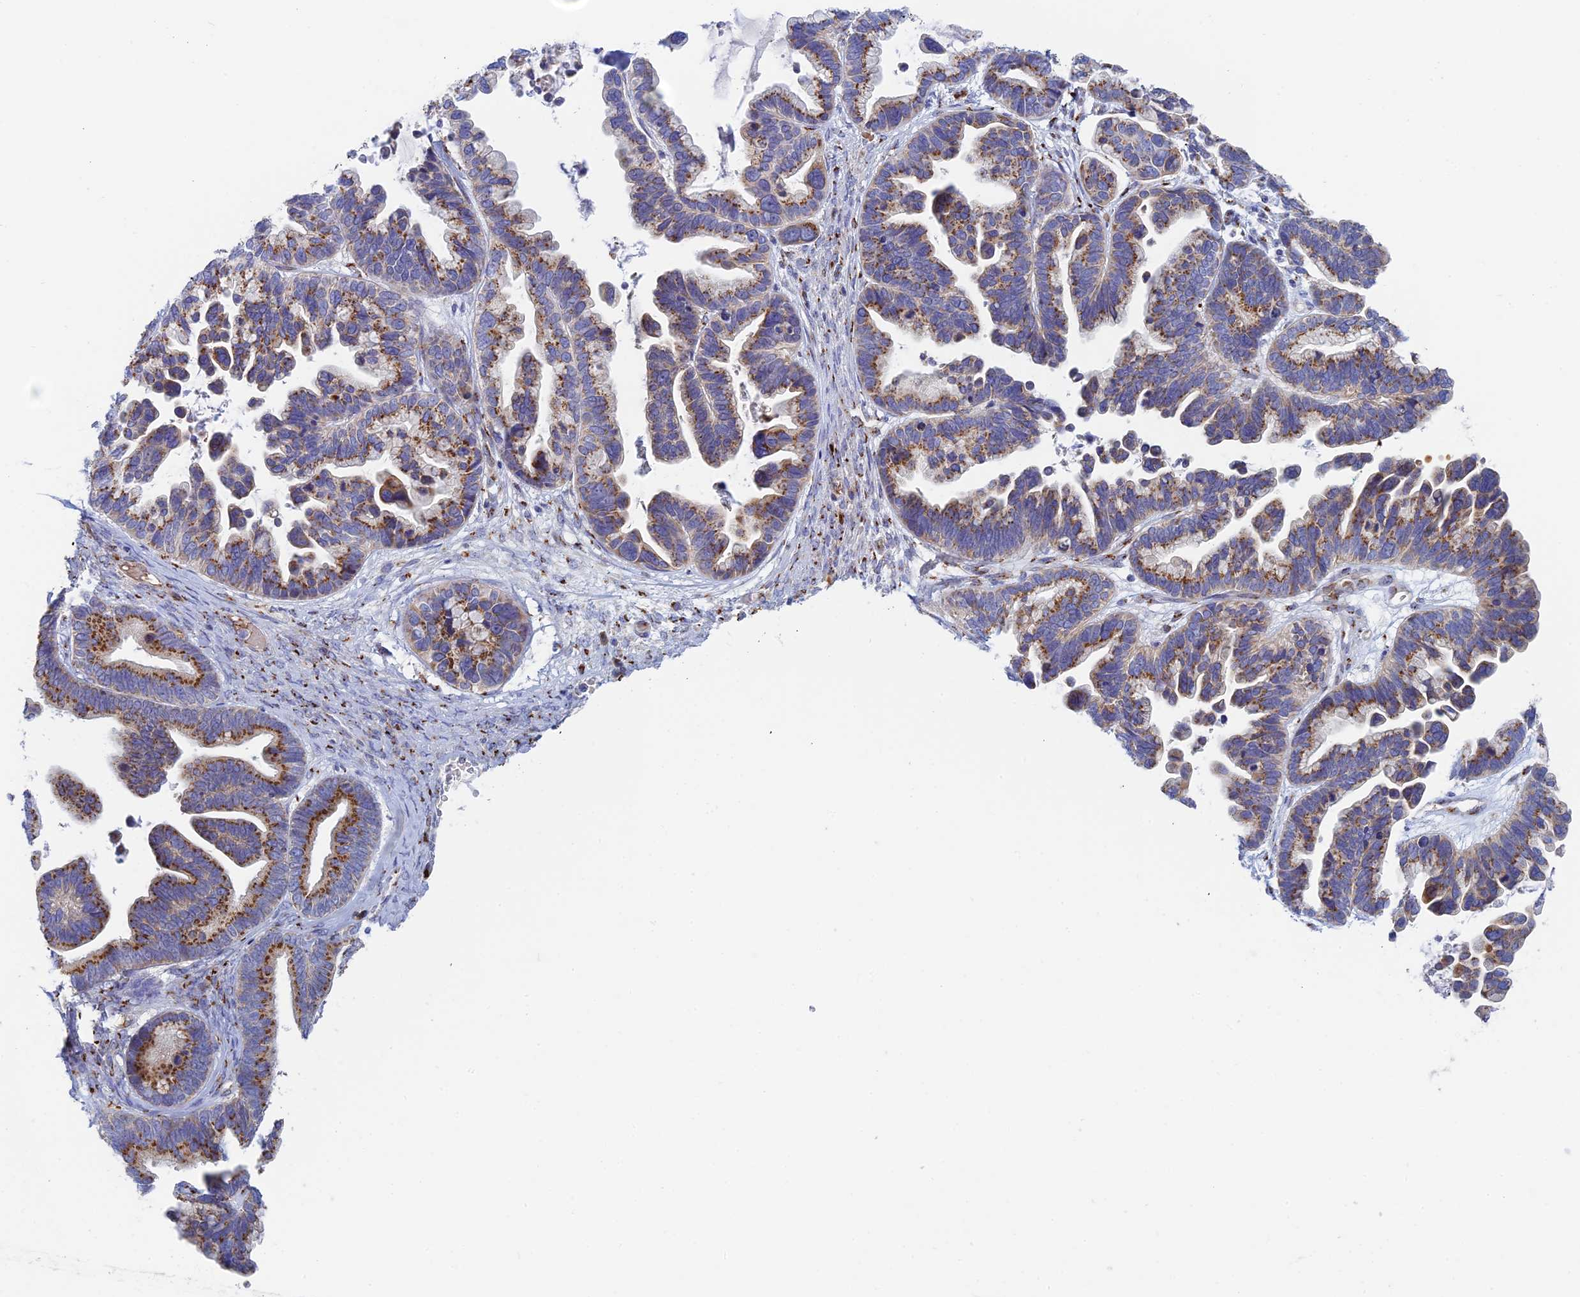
{"staining": {"intensity": "strong", "quantity": ">75%", "location": "cytoplasmic/membranous"}, "tissue": "ovarian cancer", "cell_type": "Tumor cells", "image_type": "cancer", "snomed": [{"axis": "morphology", "description": "Cystadenocarcinoma, serous, NOS"}, {"axis": "topography", "description": "Ovary"}], "caption": "This photomicrograph reveals ovarian cancer (serous cystadenocarcinoma) stained with immunohistochemistry to label a protein in brown. The cytoplasmic/membranous of tumor cells show strong positivity for the protein. Nuclei are counter-stained blue.", "gene": "HS2ST1", "patient": {"sex": "female", "age": 56}}